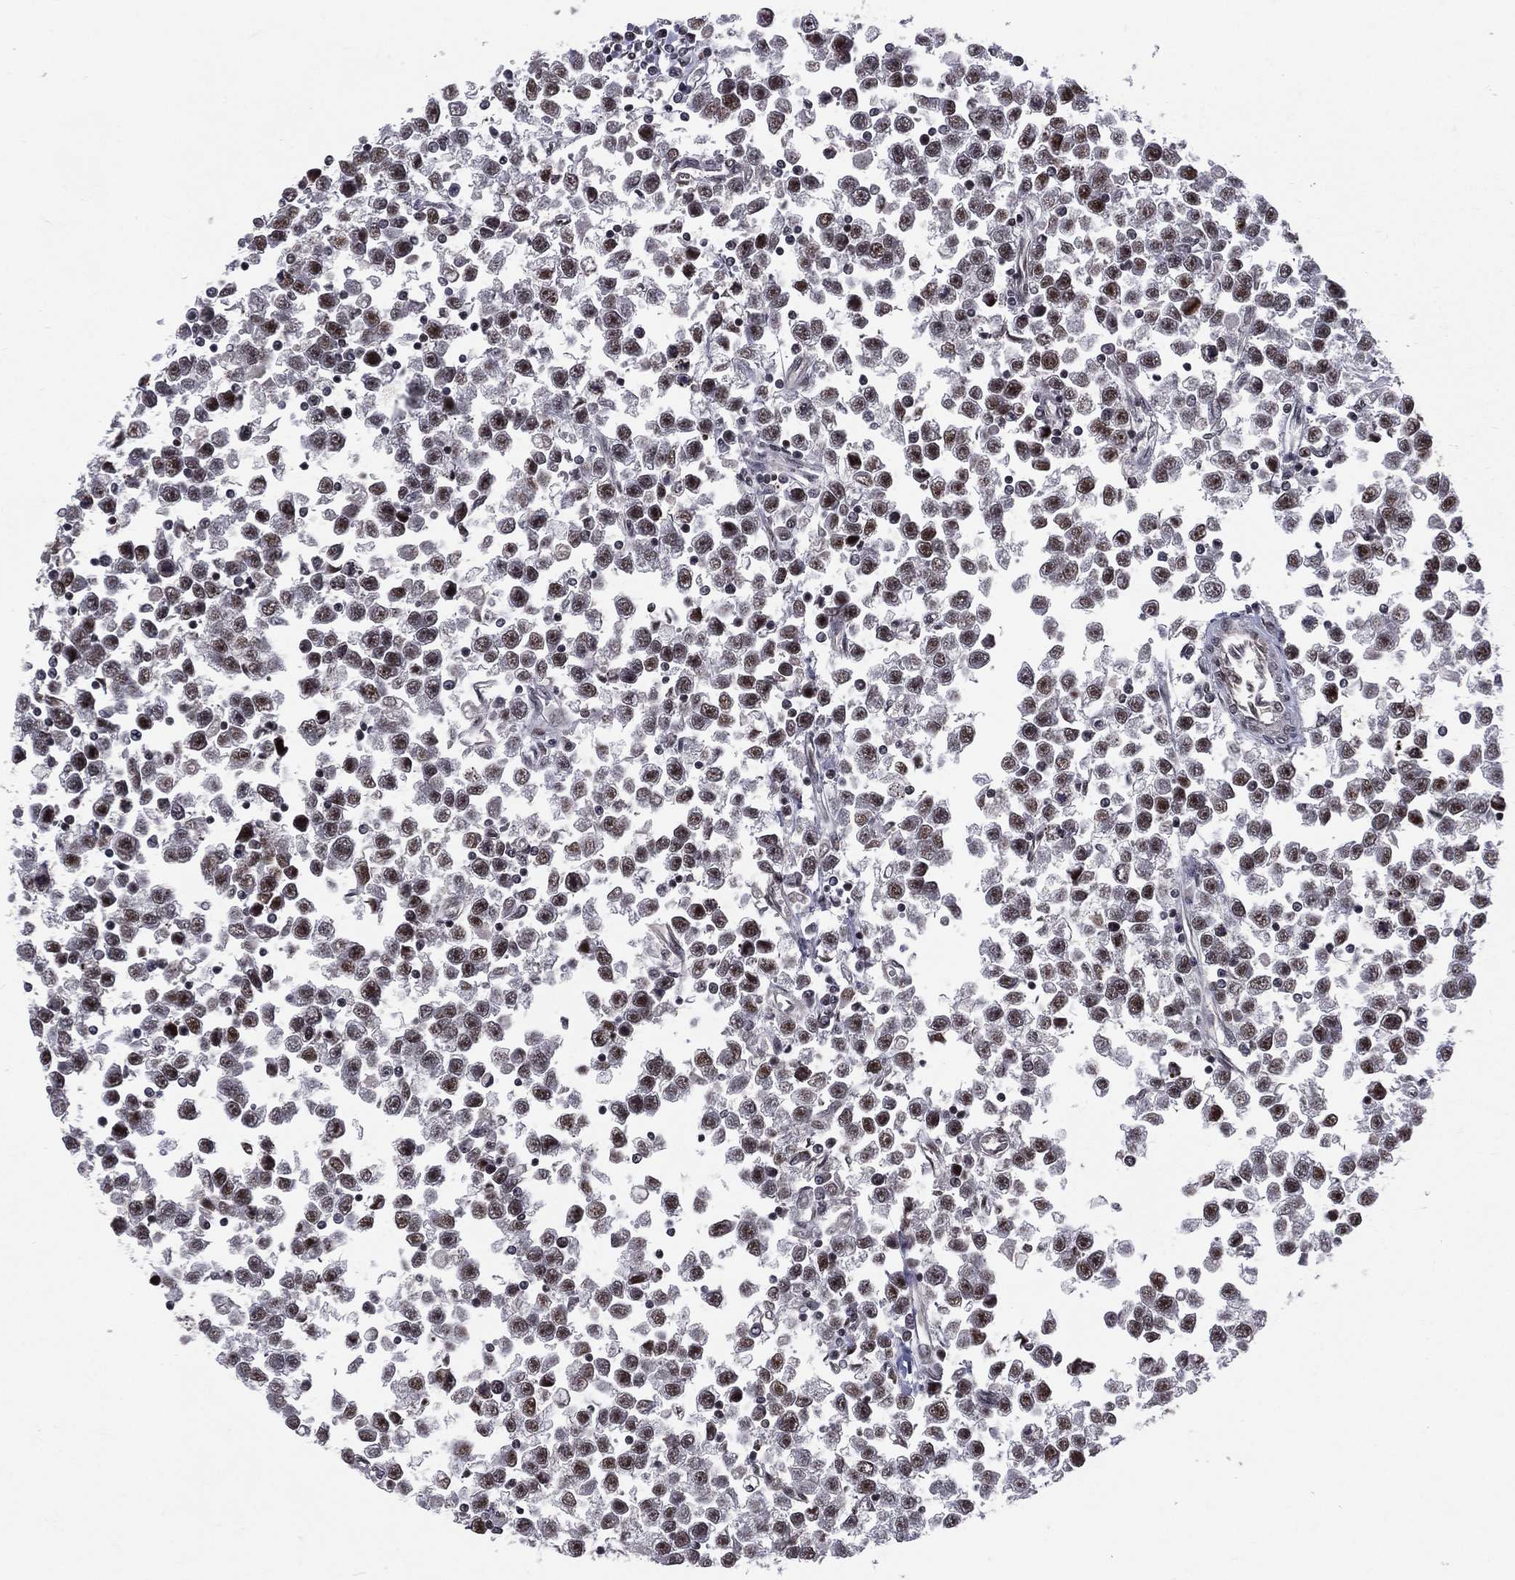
{"staining": {"intensity": "strong", "quantity": "25%-75%", "location": "nuclear"}, "tissue": "testis cancer", "cell_type": "Tumor cells", "image_type": "cancer", "snomed": [{"axis": "morphology", "description": "Seminoma, NOS"}, {"axis": "topography", "description": "Testis"}], "caption": "Seminoma (testis) stained with immunohistochemistry (IHC) shows strong nuclear staining in about 25%-75% of tumor cells. (brown staining indicates protein expression, while blue staining denotes nuclei).", "gene": "SMC3", "patient": {"sex": "male", "age": 34}}